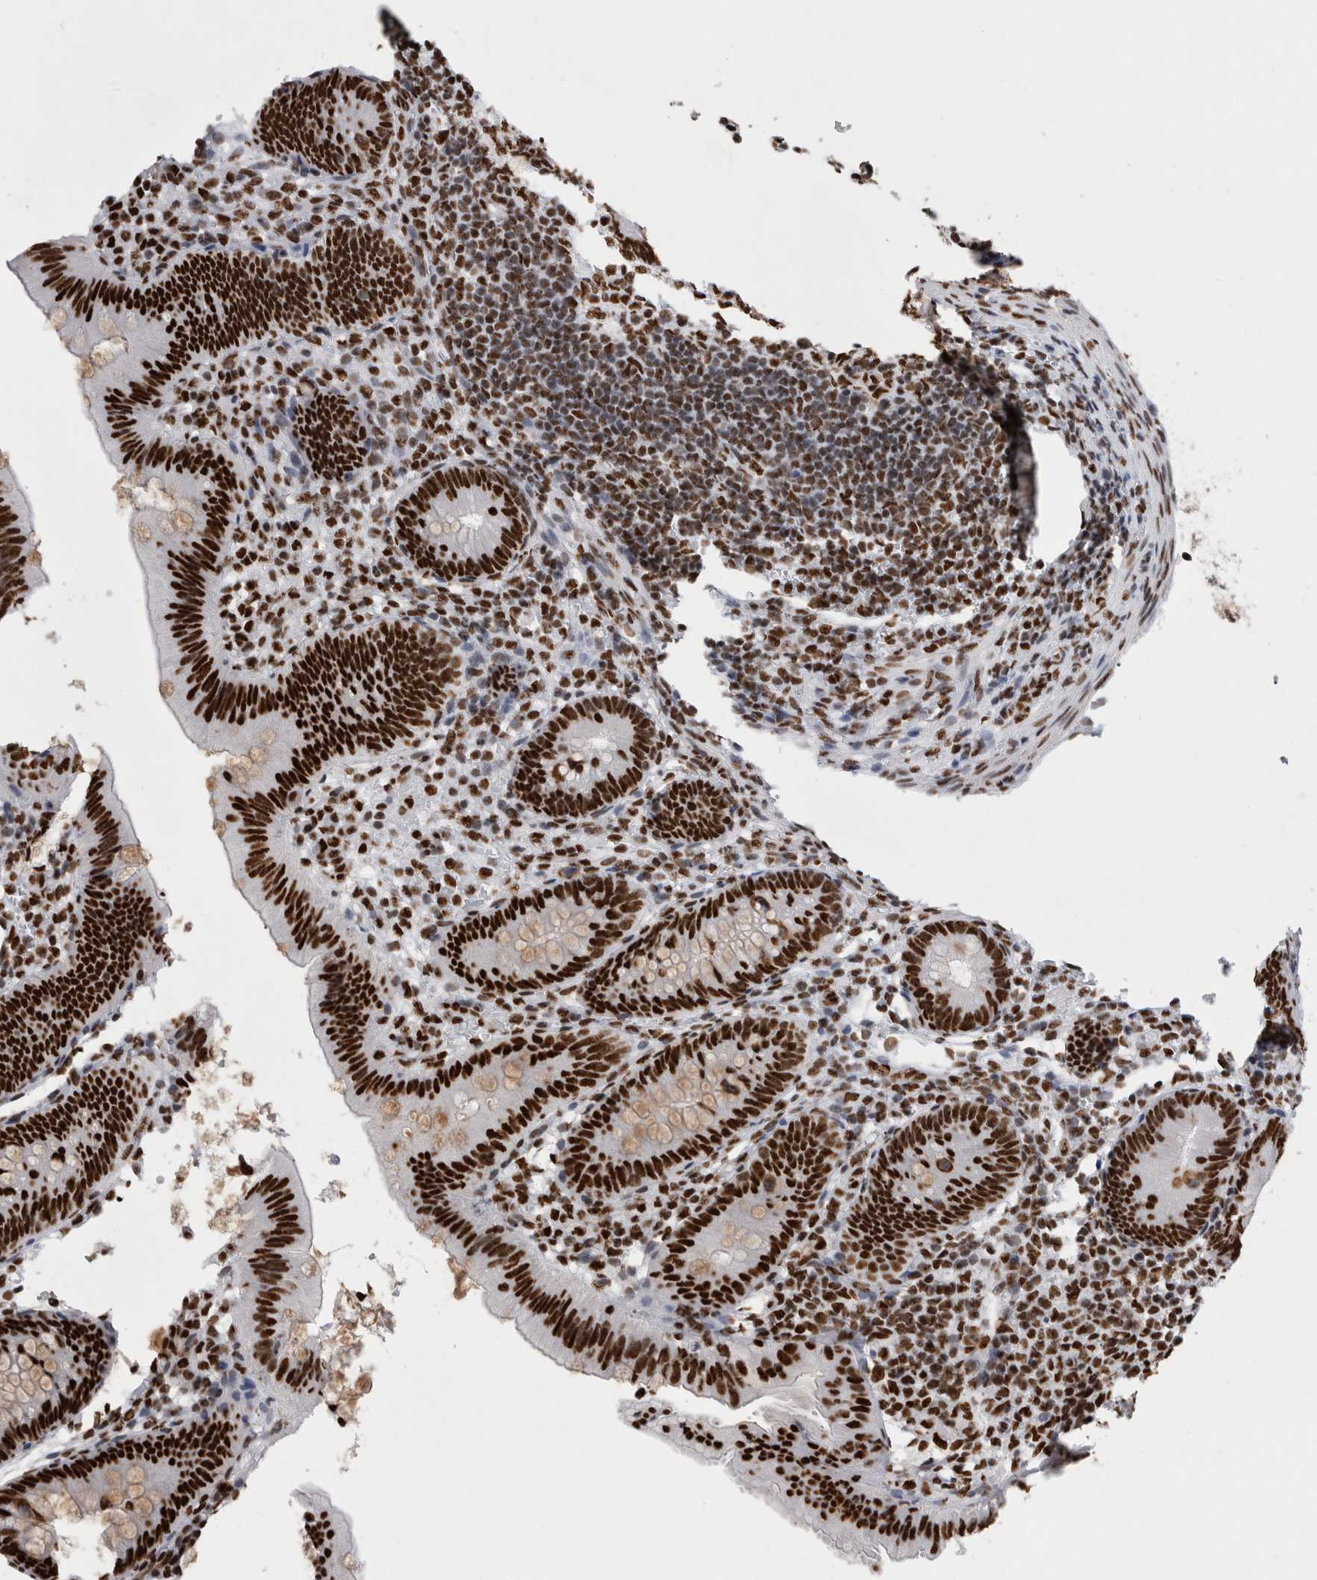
{"staining": {"intensity": "strong", "quantity": ">75%", "location": "nuclear"}, "tissue": "appendix", "cell_type": "Glandular cells", "image_type": "normal", "snomed": [{"axis": "morphology", "description": "Normal tissue, NOS"}, {"axis": "topography", "description": "Appendix"}], "caption": "This is an image of immunohistochemistry staining of benign appendix, which shows strong expression in the nuclear of glandular cells.", "gene": "ALPK3", "patient": {"sex": "male", "age": 1}}